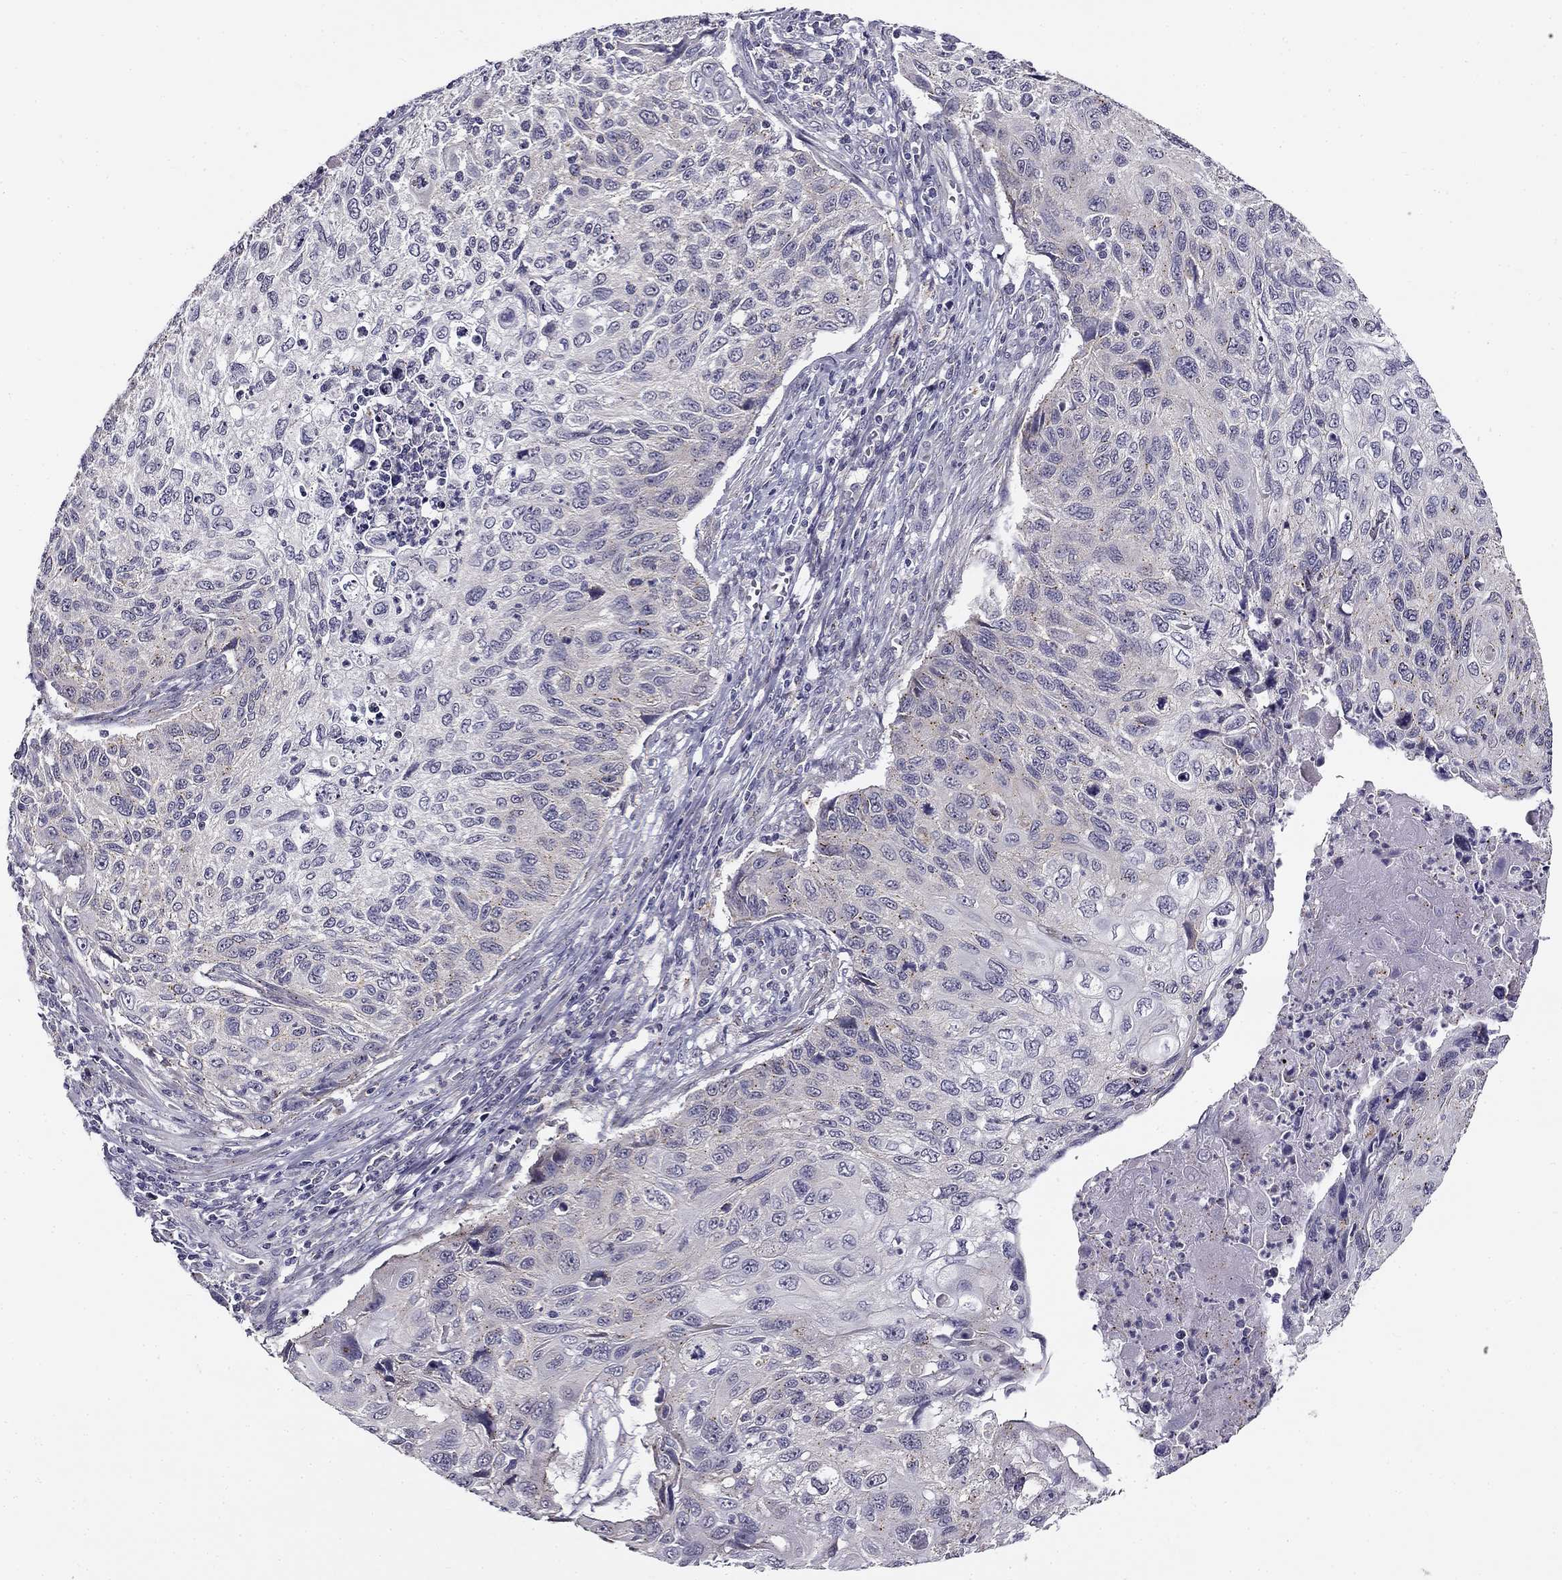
{"staining": {"intensity": "negative", "quantity": "none", "location": "none"}, "tissue": "cervical cancer", "cell_type": "Tumor cells", "image_type": "cancer", "snomed": [{"axis": "morphology", "description": "Squamous cell carcinoma, NOS"}, {"axis": "topography", "description": "Cervix"}], "caption": "Tumor cells show no significant protein expression in cervical cancer (squamous cell carcinoma). The staining is performed using DAB (3,3'-diaminobenzidine) brown chromogen with nuclei counter-stained in using hematoxylin.", "gene": "CNR1", "patient": {"sex": "female", "age": 70}}